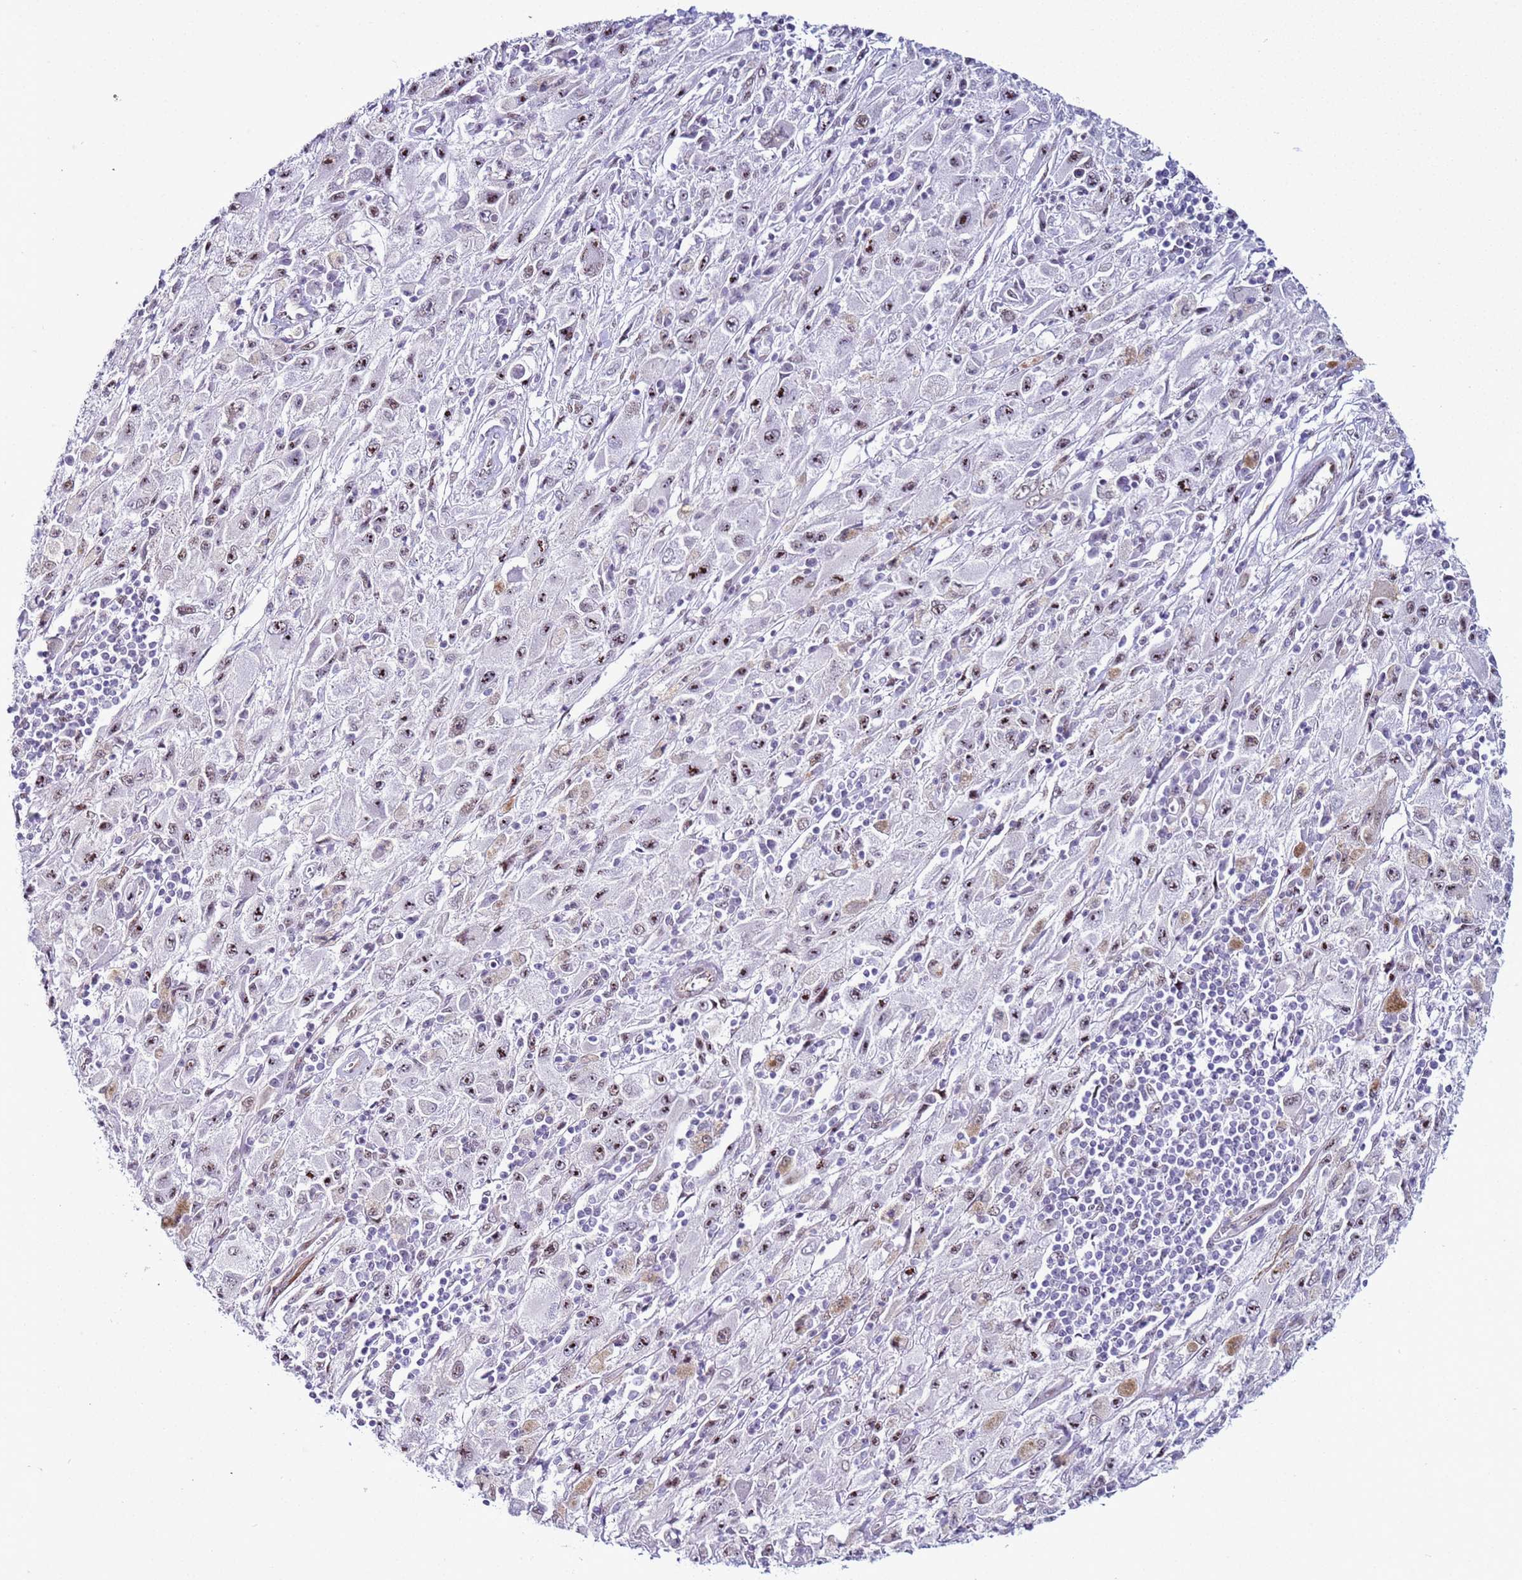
{"staining": {"intensity": "moderate", "quantity": "25%-75%", "location": "nuclear"}, "tissue": "melanoma", "cell_type": "Tumor cells", "image_type": "cancer", "snomed": [{"axis": "morphology", "description": "Malignant melanoma, Metastatic site"}, {"axis": "topography", "description": "Skin"}], "caption": "A brown stain labels moderate nuclear positivity of a protein in malignant melanoma (metastatic site) tumor cells.", "gene": "LRRC10B", "patient": {"sex": "male", "age": 53}}